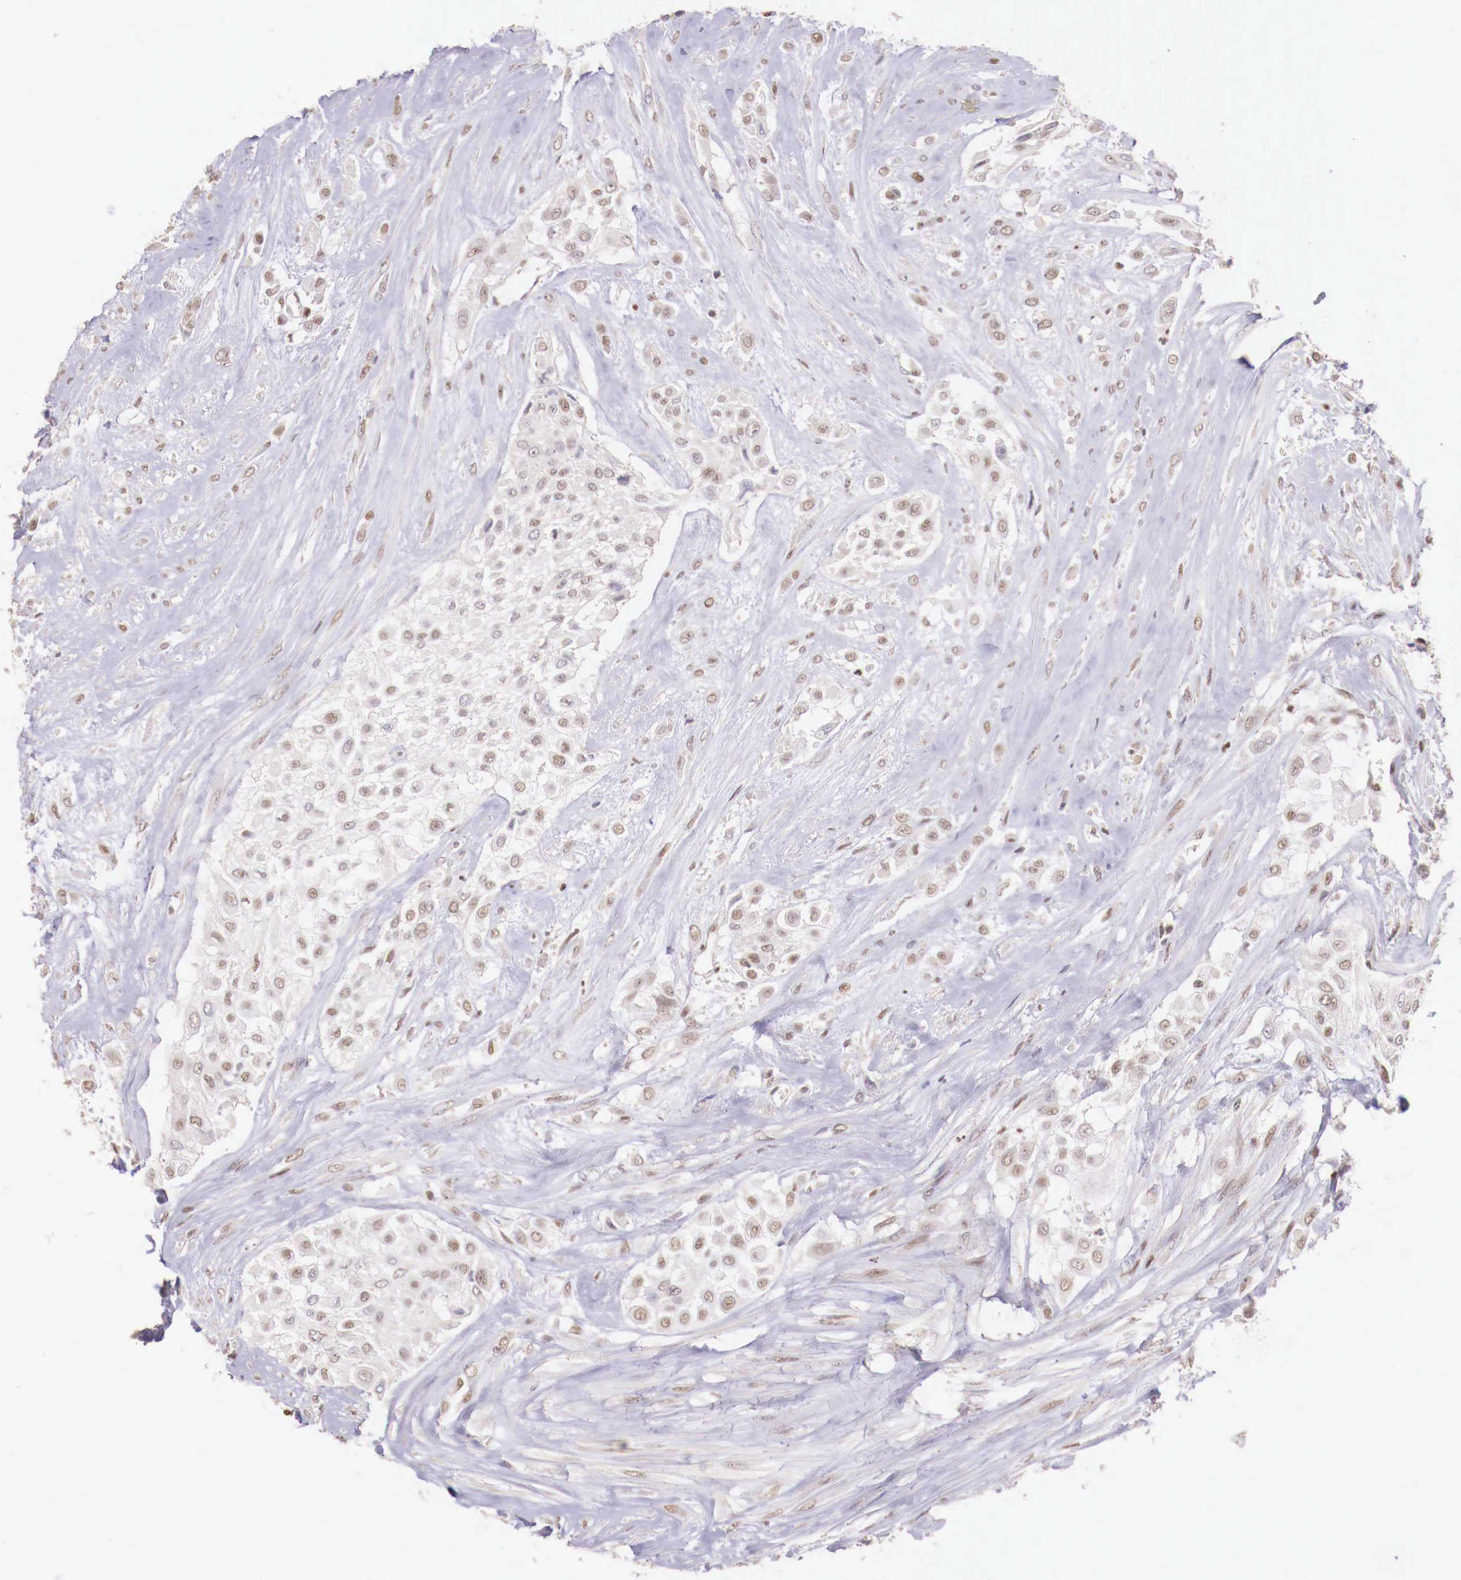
{"staining": {"intensity": "weak", "quantity": "<25%", "location": "nuclear"}, "tissue": "urothelial cancer", "cell_type": "Tumor cells", "image_type": "cancer", "snomed": [{"axis": "morphology", "description": "Urothelial carcinoma, High grade"}, {"axis": "topography", "description": "Urinary bladder"}], "caption": "Human high-grade urothelial carcinoma stained for a protein using immunohistochemistry (IHC) exhibits no positivity in tumor cells.", "gene": "SP1", "patient": {"sex": "male", "age": 57}}